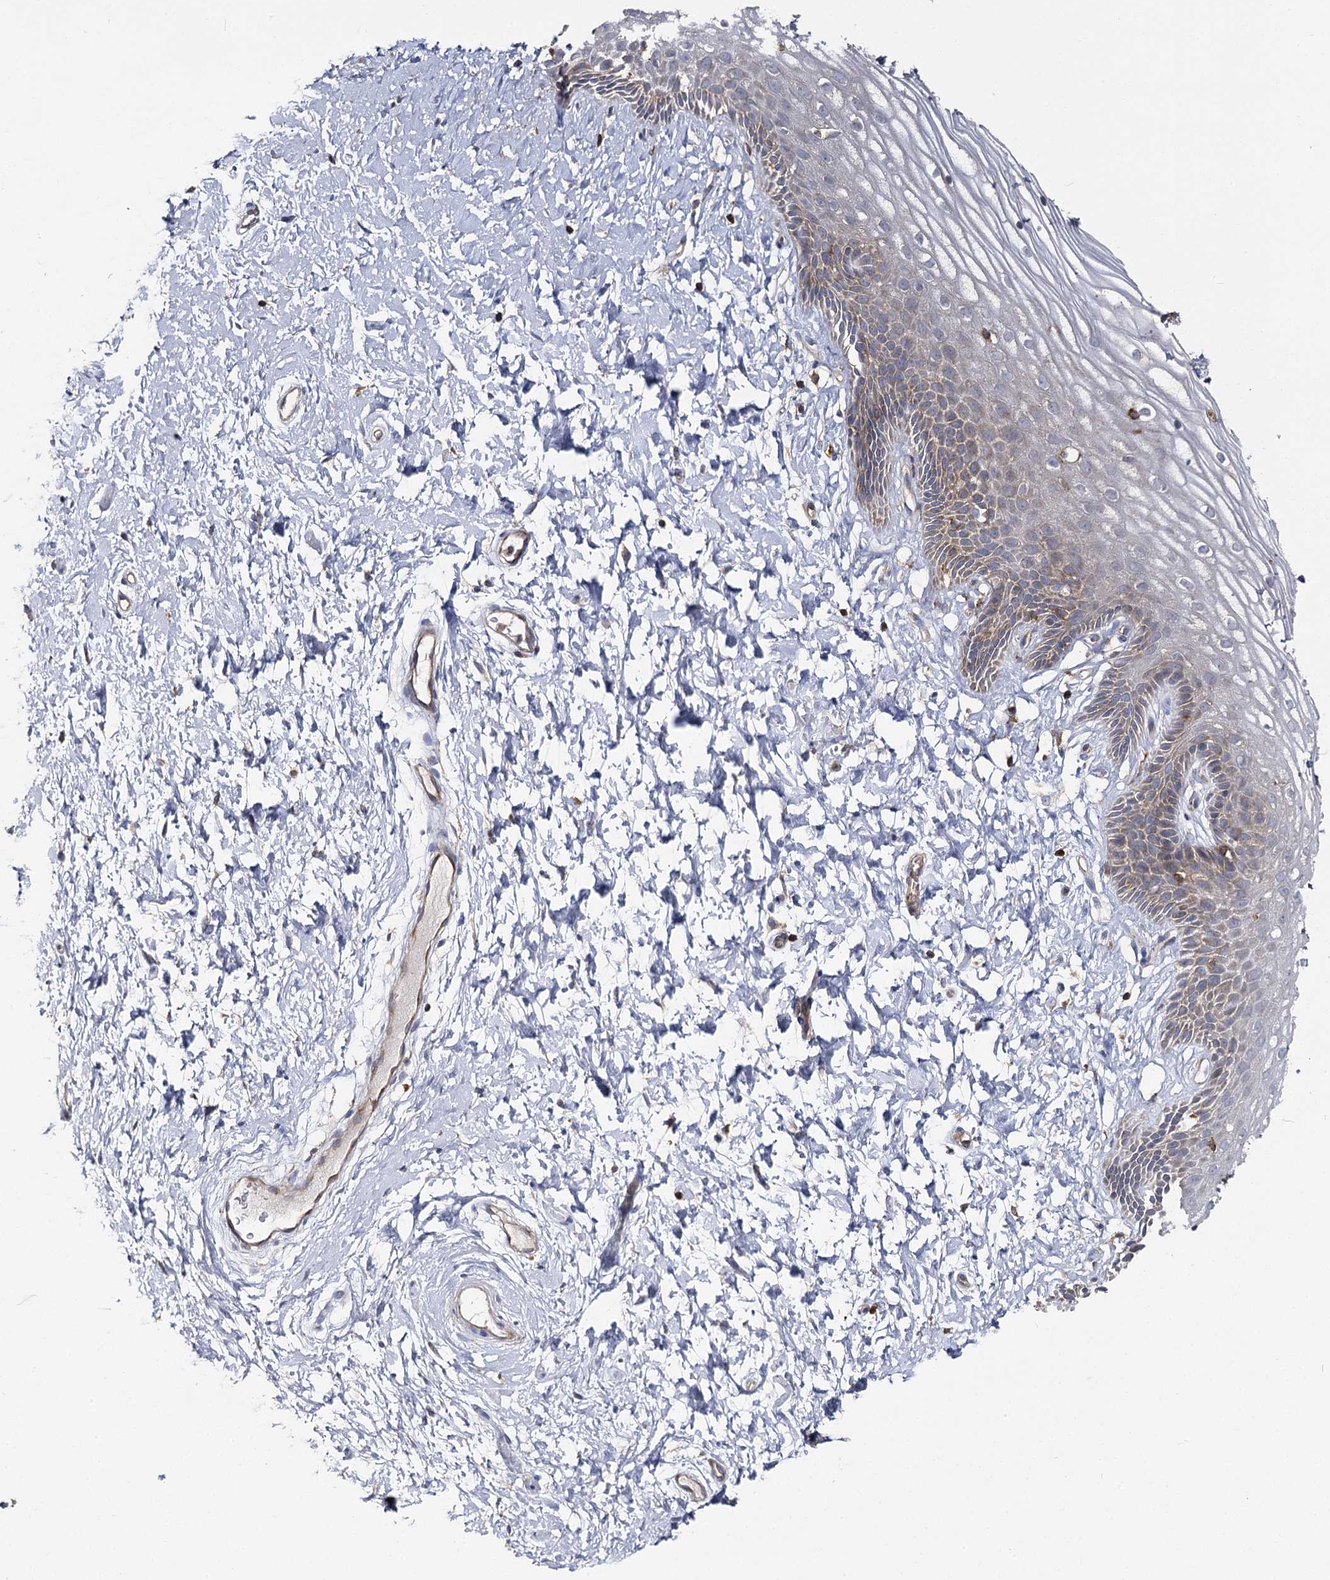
{"staining": {"intensity": "moderate", "quantity": "<25%", "location": "cytoplasmic/membranous"}, "tissue": "vagina", "cell_type": "Squamous epithelial cells", "image_type": "normal", "snomed": [{"axis": "morphology", "description": "Normal tissue, NOS"}, {"axis": "topography", "description": "Vagina"}, {"axis": "topography", "description": "Cervix"}], "caption": "This photomicrograph shows benign vagina stained with IHC to label a protein in brown. The cytoplasmic/membranous of squamous epithelial cells show moderate positivity for the protein. Nuclei are counter-stained blue.", "gene": "SEC24B", "patient": {"sex": "female", "age": 40}}